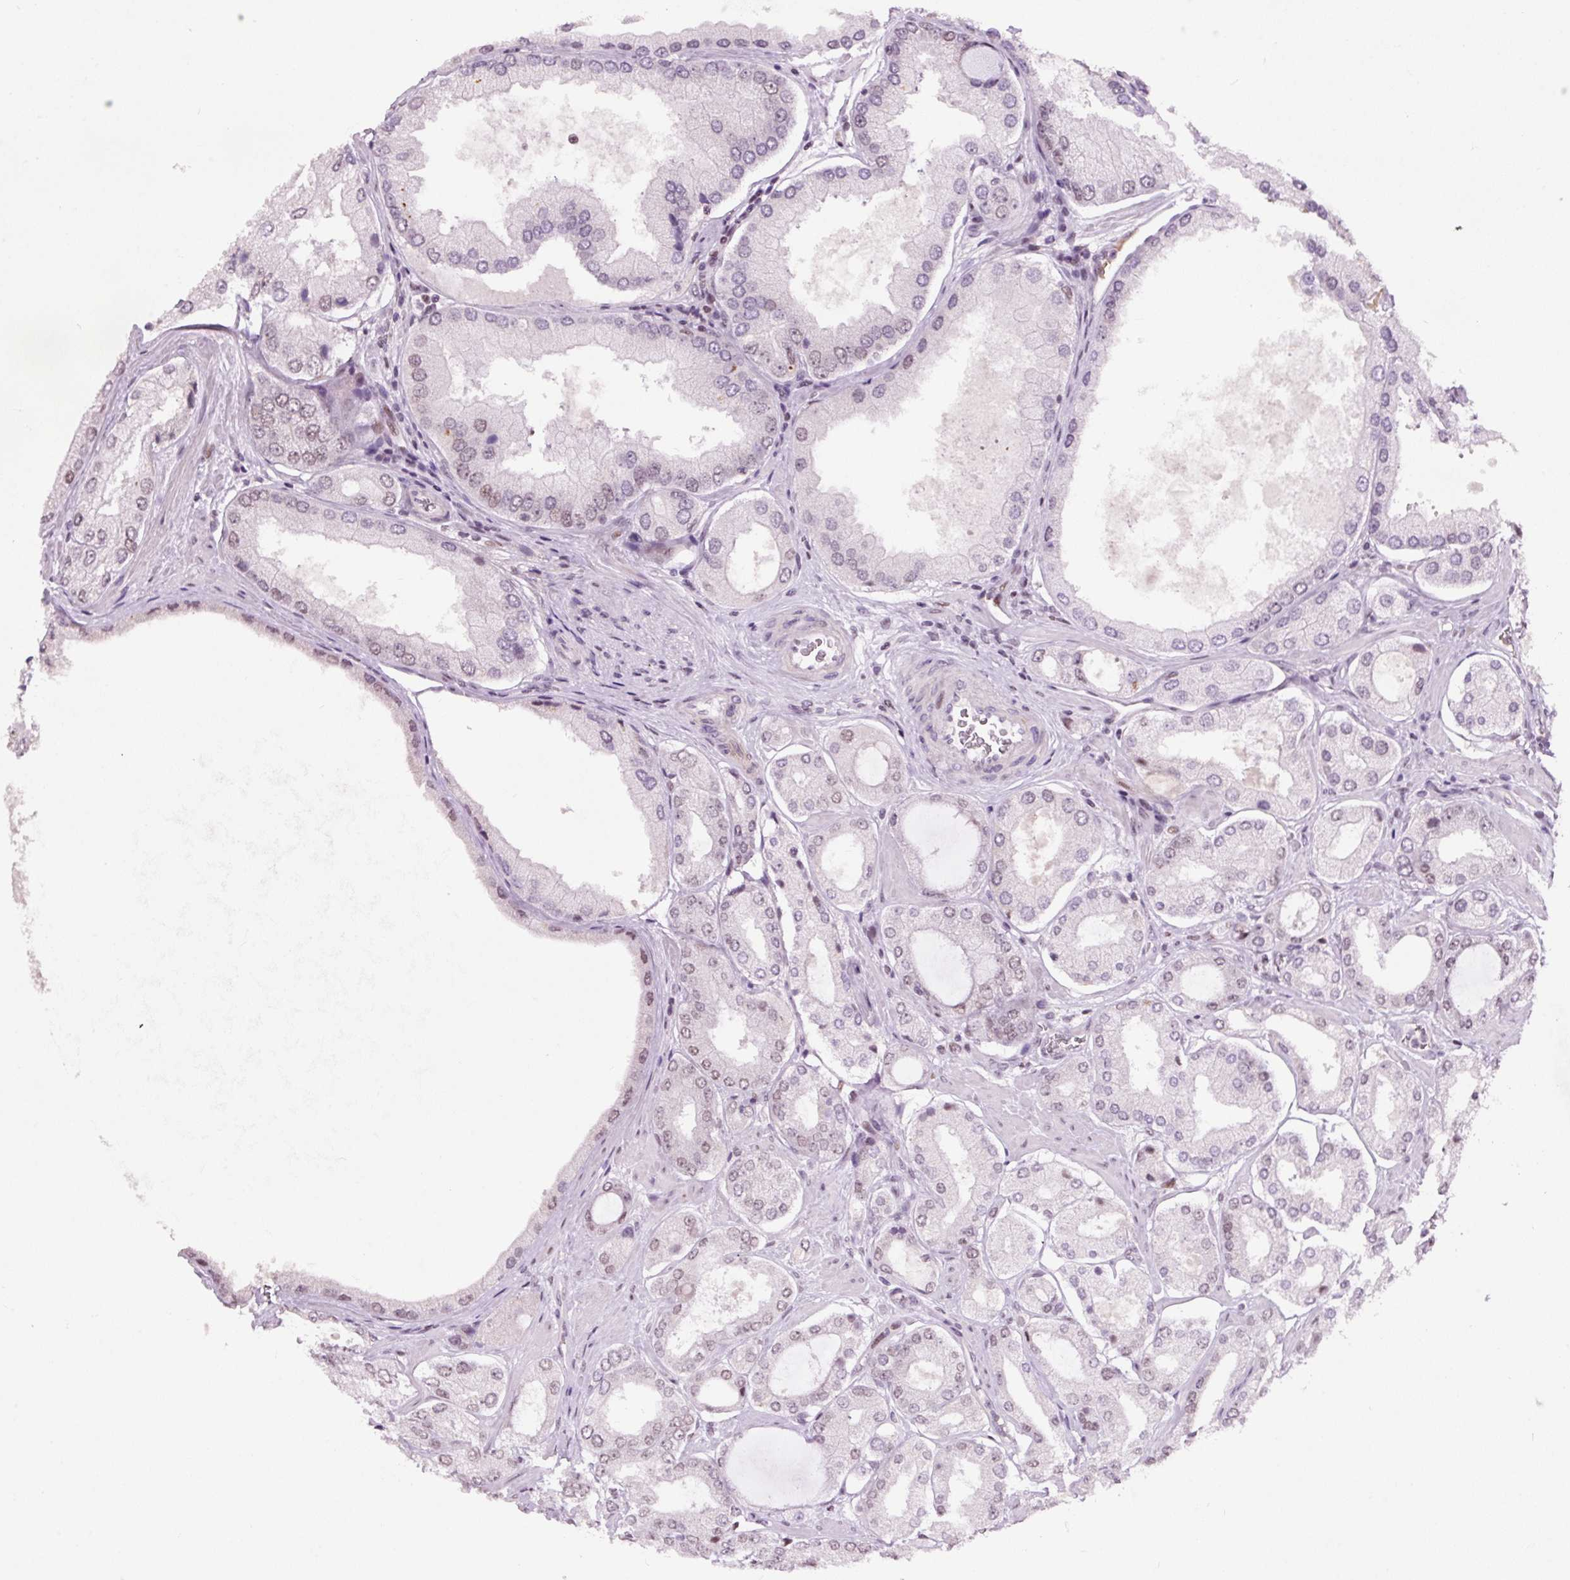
{"staining": {"intensity": "weak", "quantity": "25%-75%", "location": "nuclear"}, "tissue": "prostate cancer", "cell_type": "Tumor cells", "image_type": "cancer", "snomed": [{"axis": "morphology", "description": "Adenocarcinoma, Low grade"}, {"axis": "topography", "description": "Prostate"}], "caption": "Prostate cancer stained for a protein (brown) shows weak nuclear positive expression in about 25%-75% of tumor cells.", "gene": "CCNL2", "patient": {"sex": "male", "age": 42}}